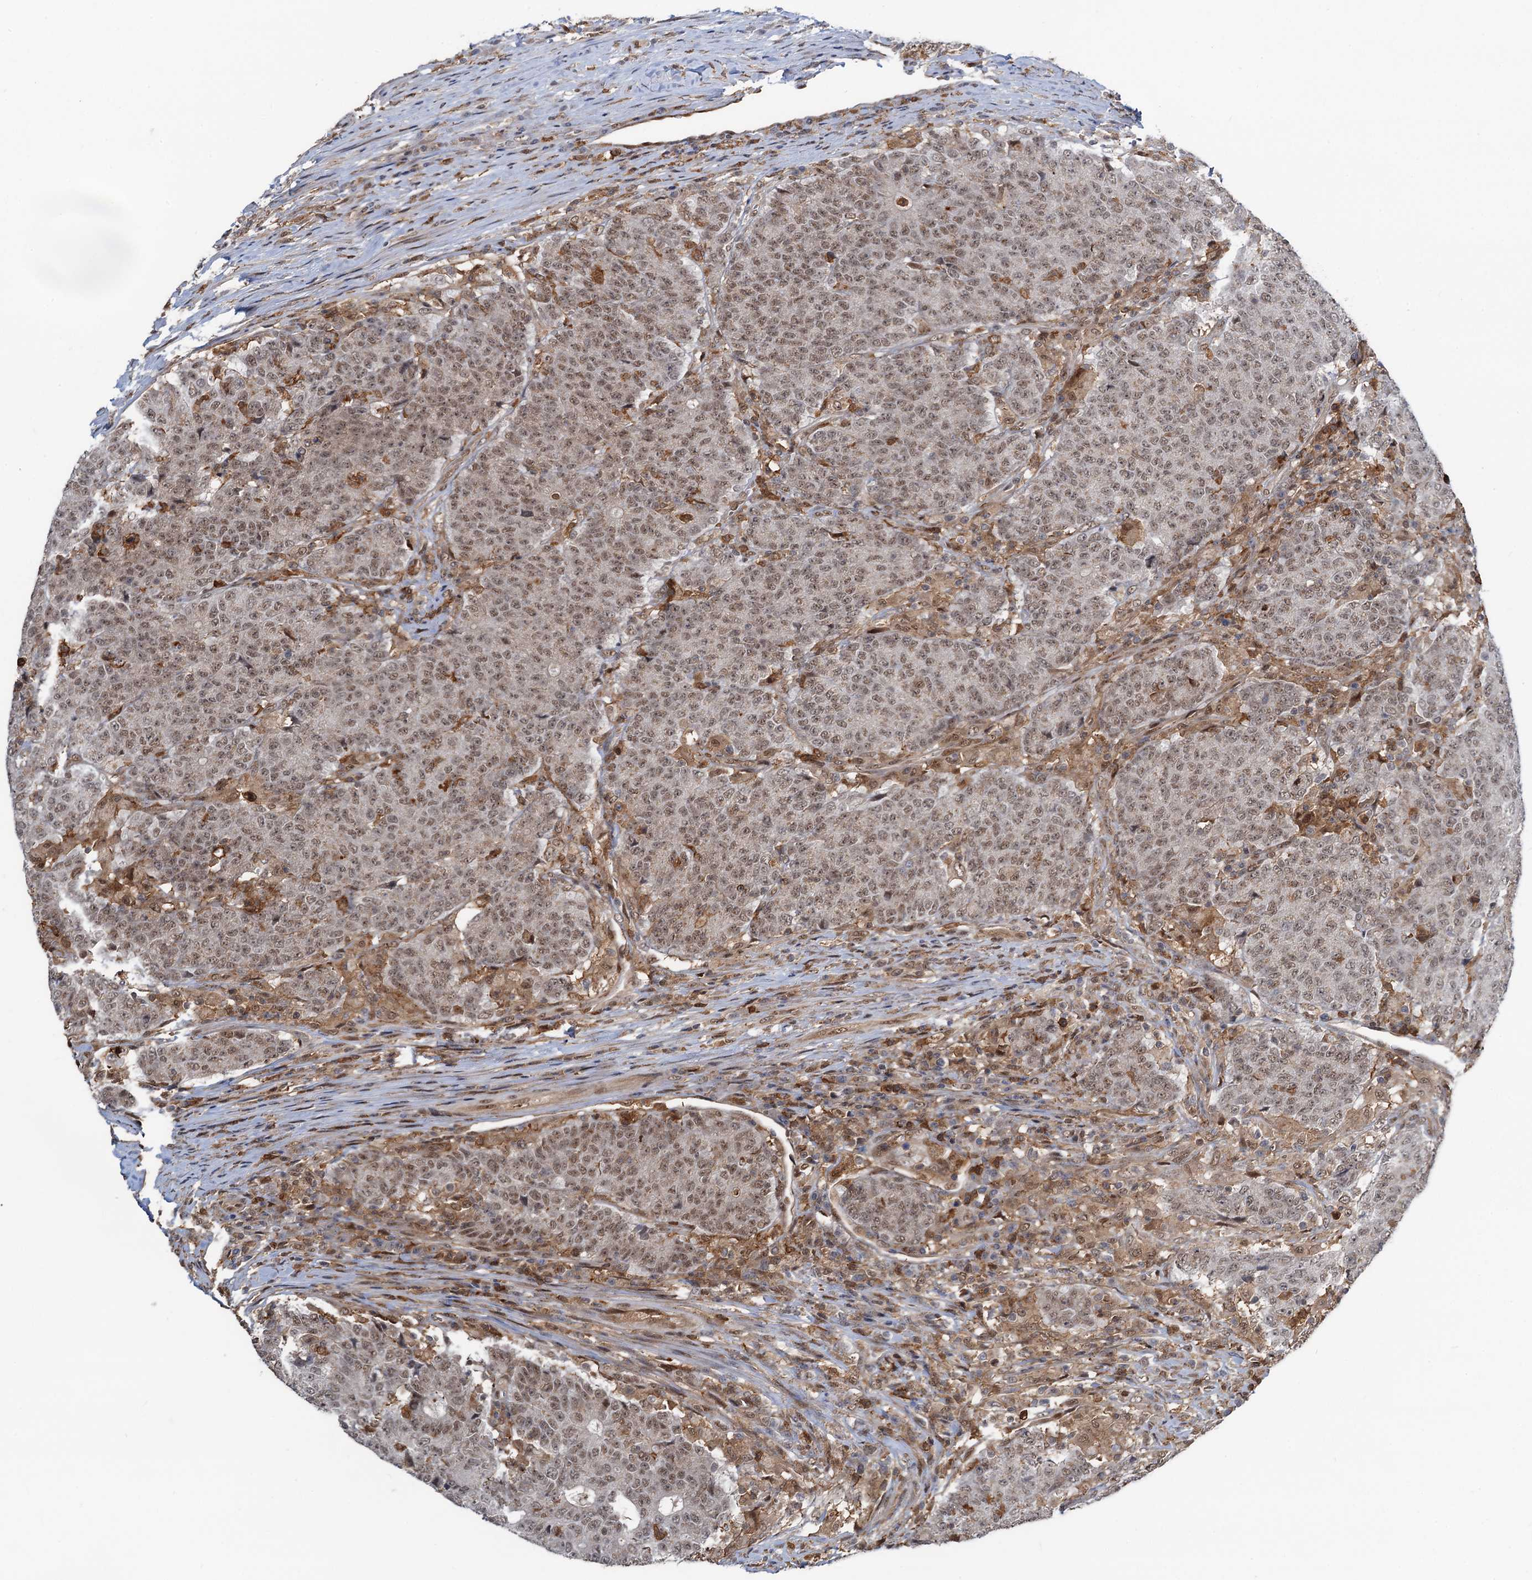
{"staining": {"intensity": "moderate", "quantity": ">75%", "location": "nuclear"}, "tissue": "colorectal cancer", "cell_type": "Tumor cells", "image_type": "cancer", "snomed": [{"axis": "morphology", "description": "Adenocarcinoma, NOS"}, {"axis": "topography", "description": "Colon"}], "caption": "Protein staining of adenocarcinoma (colorectal) tissue displays moderate nuclear expression in approximately >75% of tumor cells.", "gene": "ZNF609", "patient": {"sex": "female", "age": 75}}